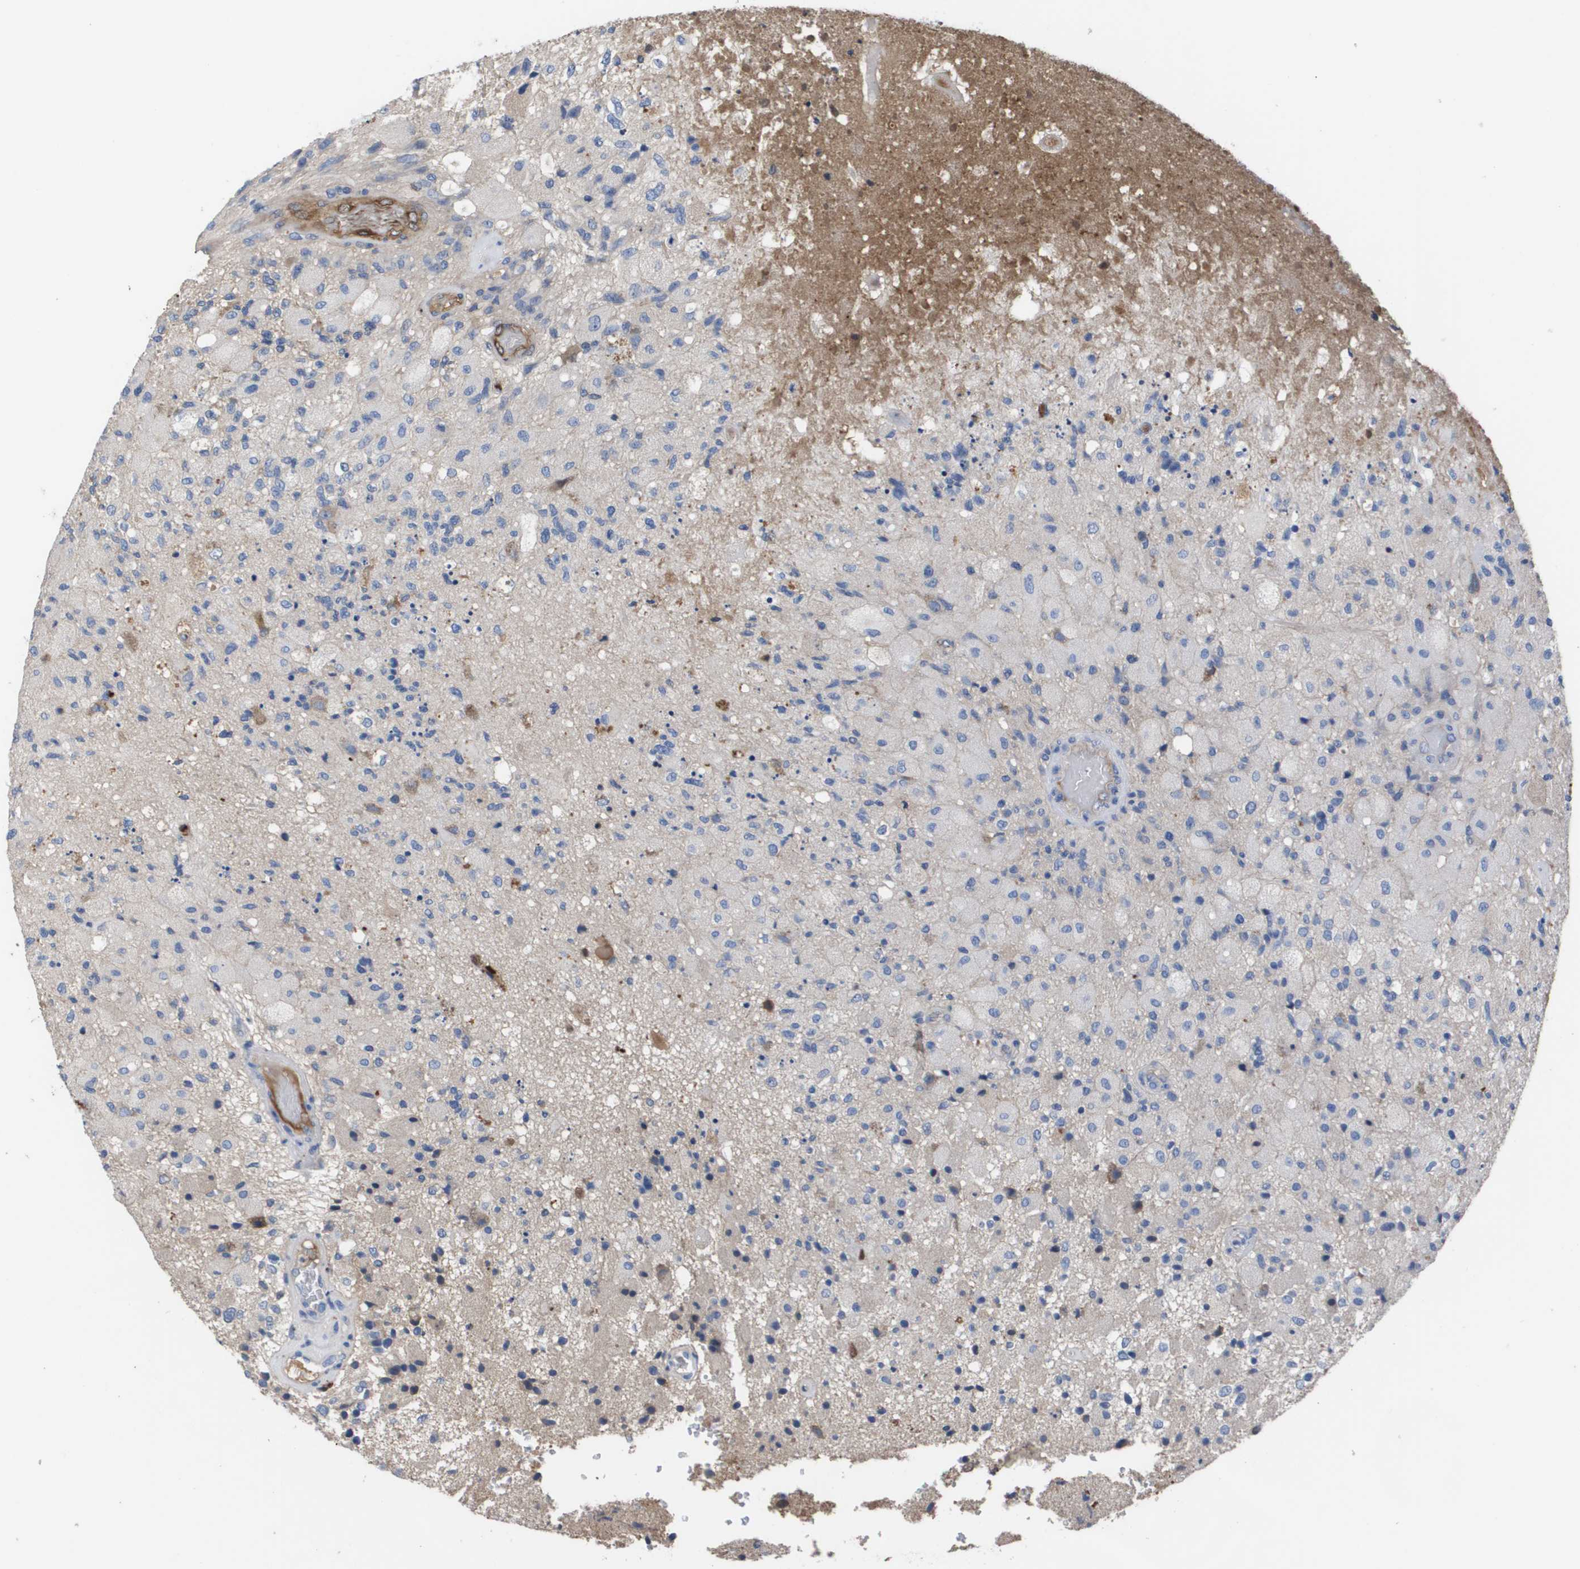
{"staining": {"intensity": "negative", "quantity": "none", "location": "none"}, "tissue": "glioma", "cell_type": "Tumor cells", "image_type": "cancer", "snomed": [{"axis": "morphology", "description": "Normal tissue, NOS"}, {"axis": "morphology", "description": "Glioma, malignant, High grade"}, {"axis": "topography", "description": "Cerebral cortex"}], "caption": "Tumor cells are negative for brown protein staining in glioma.", "gene": "SERPINA6", "patient": {"sex": "male", "age": 77}}